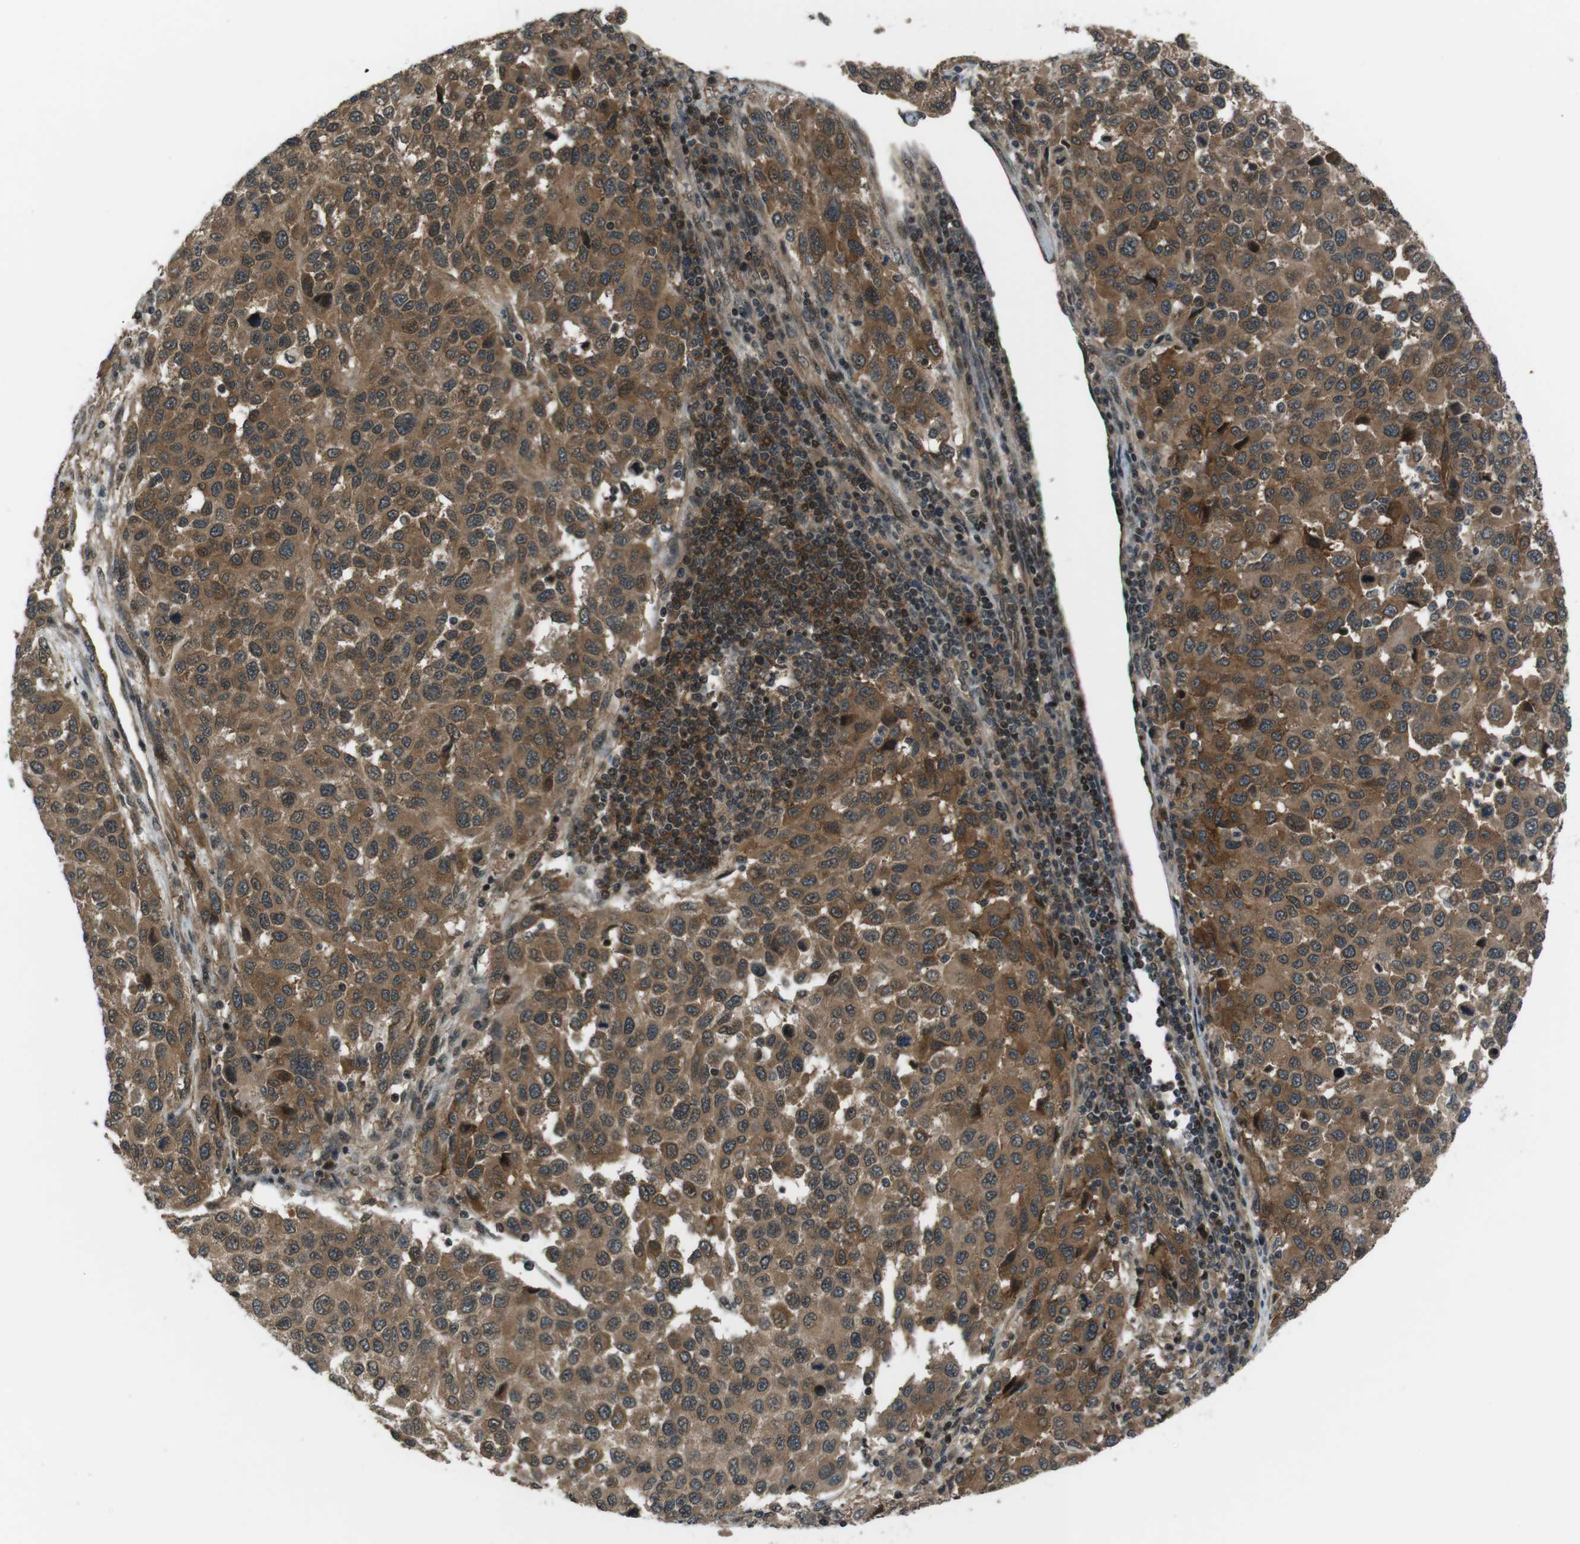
{"staining": {"intensity": "moderate", "quantity": ">75%", "location": "cytoplasmic/membranous,nuclear"}, "tissue": "melanoma", "cell_type": "Tumor cells", "image_type": "cancer", "snomed": [{"axis": "morphology", "description": "Malignant melanoma, Metastatic site"}, {"axis": "topography", "description": "Lymph node"}], "caption": "Malignant melanoma (metastatic site) stained with DAB immunohistochemistry demonstrates medium levels of moderate cytoplasmic/membranous and nuclear staining in about >75% of tumor cells. (DAB (3,3'-diaminobenzidine) IHC, brown staining for protein, blue staining for nuclei).", "gene": "TIAM2", "patient": {"sex": "male", "age": 61}}